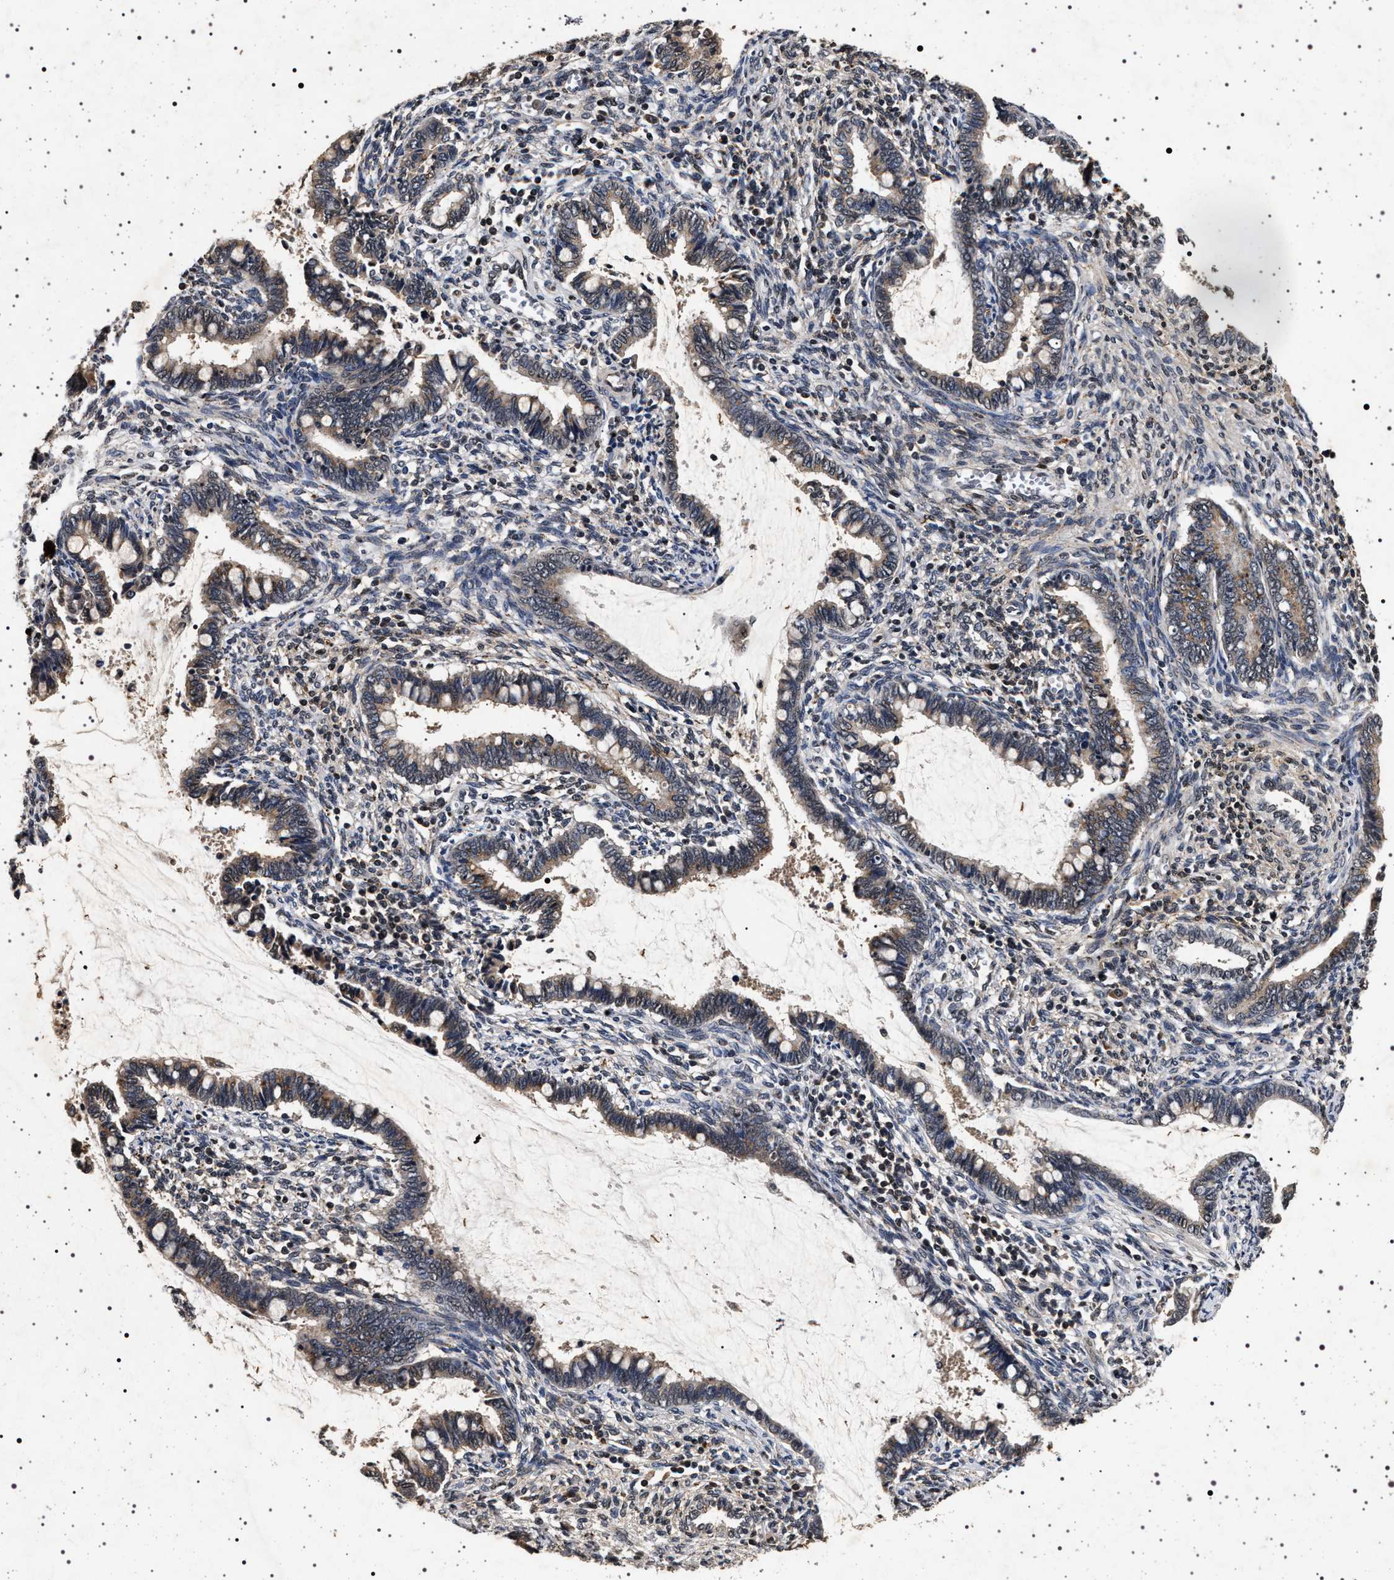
{"staining": {"intensity": "moderate", "quantity": ">75%", "location": "cytoplasmic/membranous"}, "tissue": "cervical cancer", "cell_type": "Tumor cells", "image_type": "cancer", "snomed": [{"axis": "morphology", "description": "Adenocarcinoma, NOS"}, {"axis": "topography", "description": "Cervix"}], "caption": "Adenocarcinoma (cervical) tissue displays moderate cytoplasmic/membranous expression in approximately >75% of tumor cells", "gene": "CDKN1B", "patient": {"sex": "female", "age": 44}}